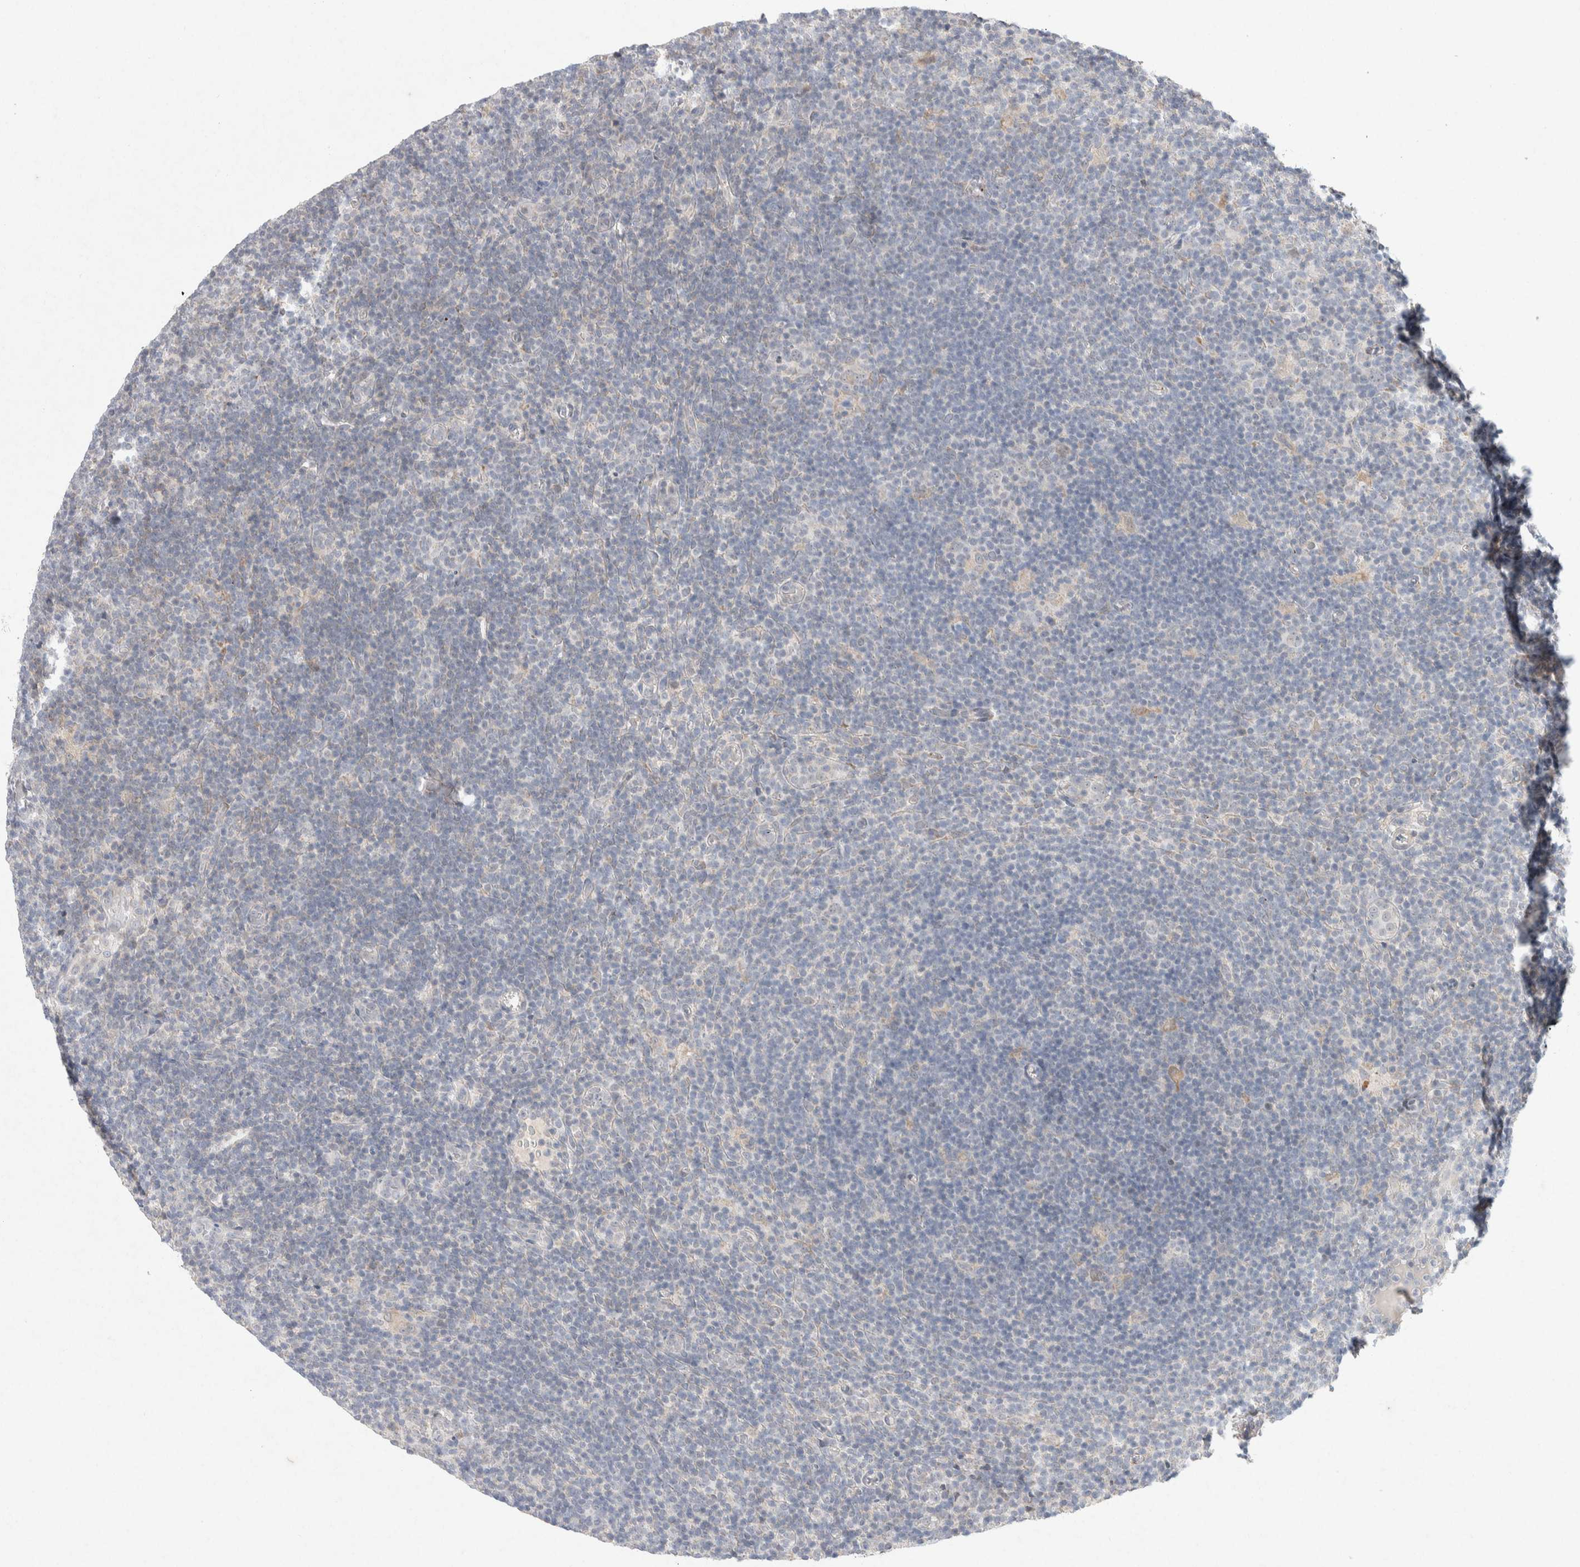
{"staining": {"intensity": "negative", "quantity": "none", "location": "none"}, "tissue": "lymphoma", "cell_type": "Tumor cells", "image_type": "cancer", "snomed": [{"axis": "morphology", "description": "Hodgkin's disease, NOS"}, {"axis": "topography", "description": "Lymph node"}], "caption": "Lymphoma was stained to show a protein in brown. There is no significant staining in tumor cells.", "gene": "CMTM4", "patient": {"sex": "female", "age": 57}}